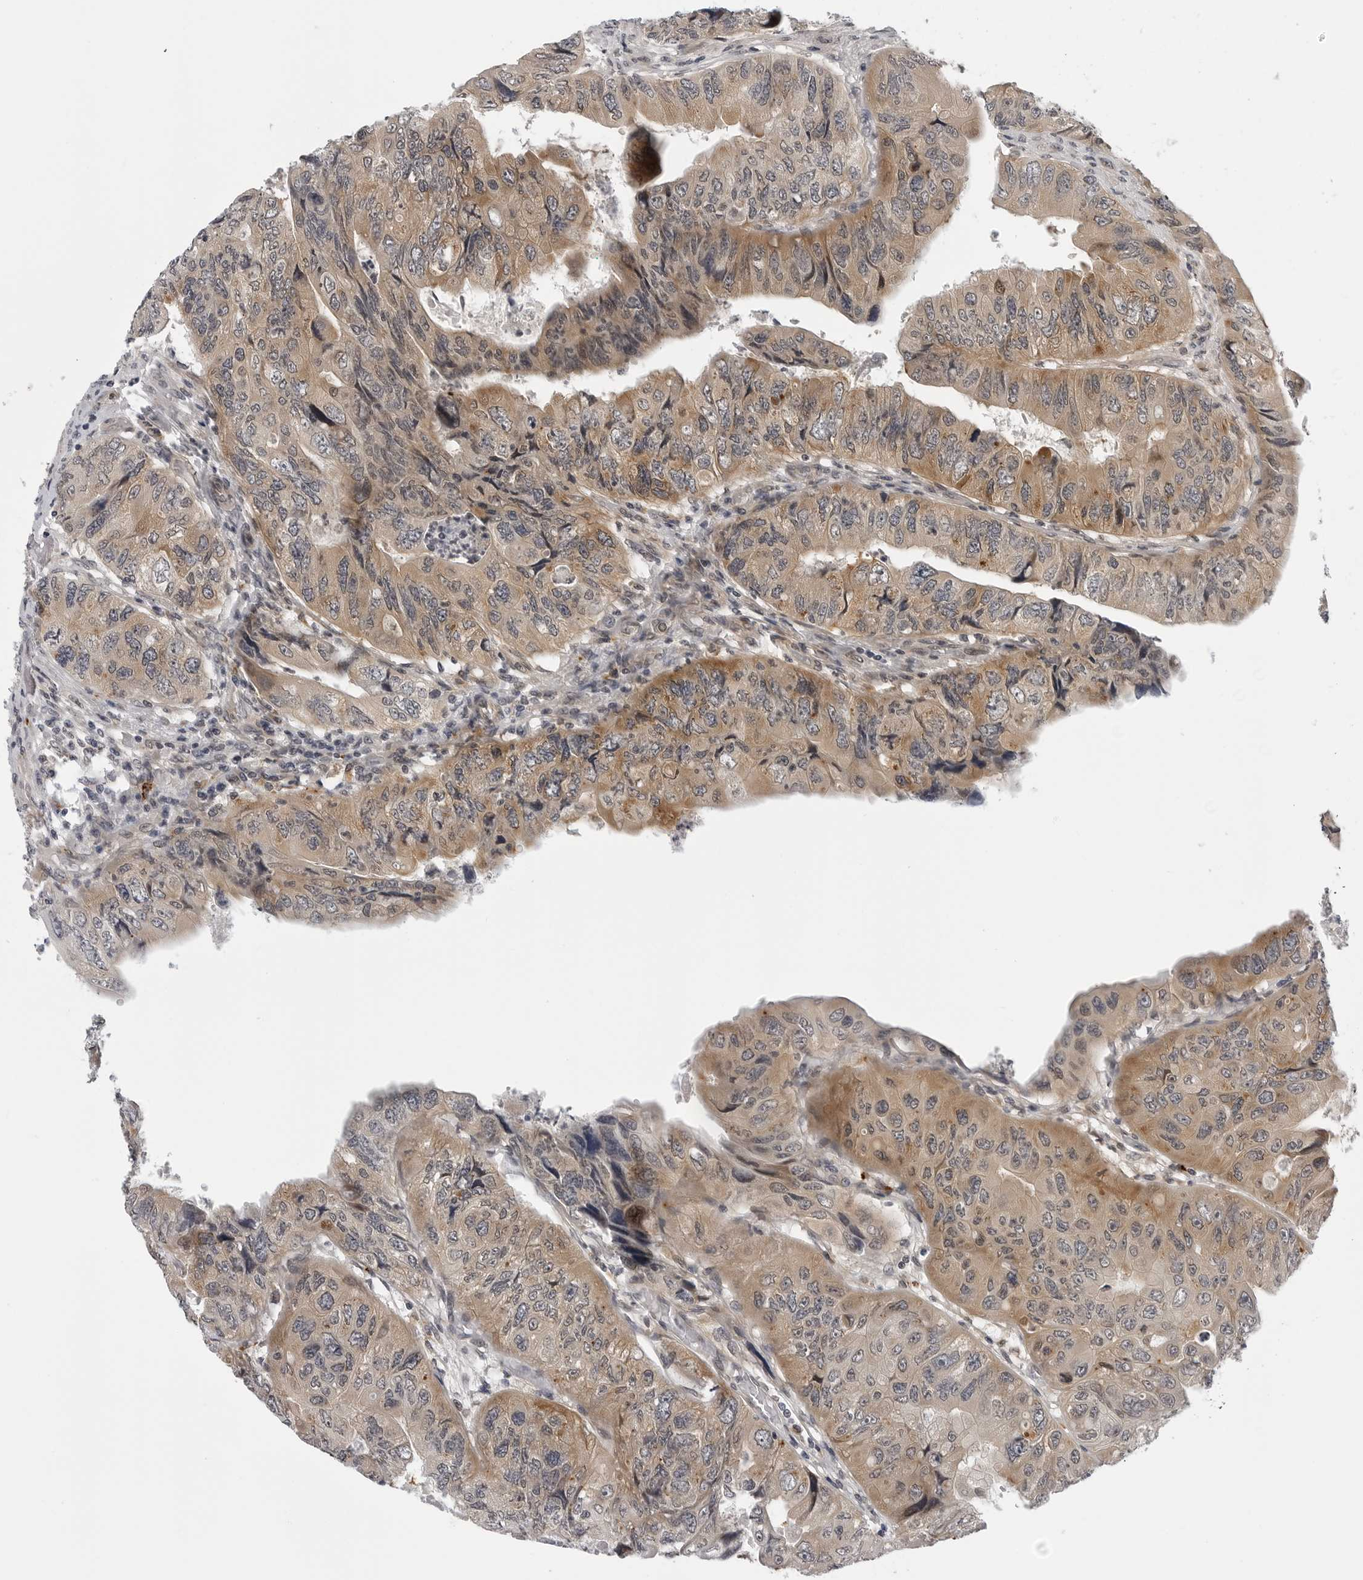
{"staining": {"intensity": "moderate", "quantity": ">75%", "location": "cytoplasmic/membranous"}, "tissue": "colorectal cancer", "cell_type": "Tumor cells", "image_type": "cancer", "snomed": [{"axis": "morphology", "description": "Adenocarcinoma, NOS"}, {"axis": "topography", "description": "Rectum"}], "caption": "Immunohistochemistry (IHC) micrograph of human colorectal adenocarcinoma stained for a protein (brown), which displays medium levels of moderate cytoplasmic/membranous positivity in about >75% of tumor cells.", "gene": "KIAA1614", "patient": {"sex": "male", "age": 63}}